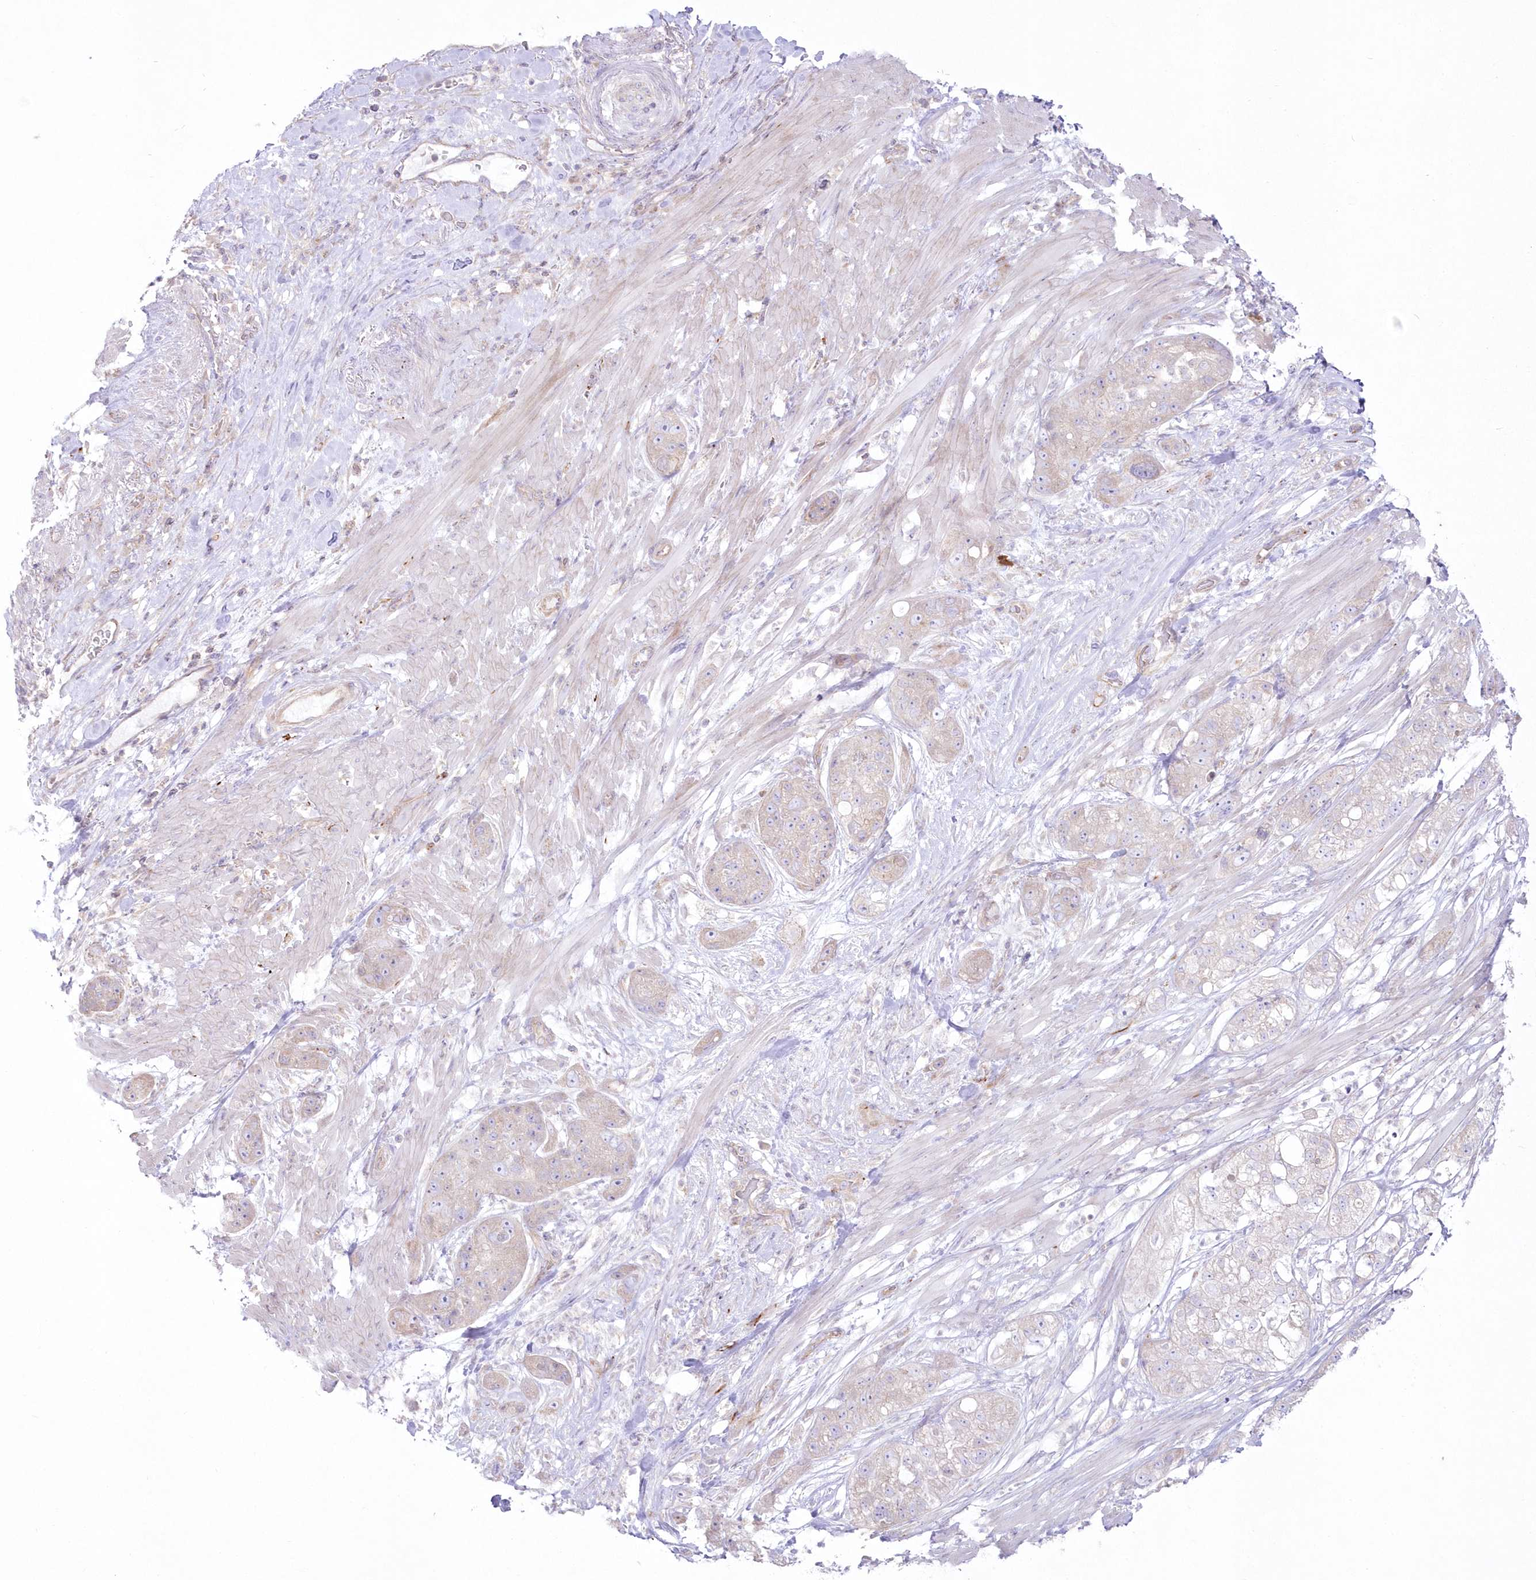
{"staining": {"intensity": "moderate", "quantity": ">75%", "location": "cytoplasmic/membranous"}, "tissue": "pancreatic cancer", "cell_type": "Tumor cells", "image_type": "cancer", "snomed": [{"axis": "morphology", "description": "Adenocarcinoma, NOS"}, {"axis": "topography", "description": "Pancreas"}], "caption": "Pancreatic adenocarcinoma stained with a brown dye displays moderate cytoplasmic/membranous positive staining in approximately >75% of tumor cells.", "gene": "ZNF843", "patient": {"sex": "female", "age": 78}}